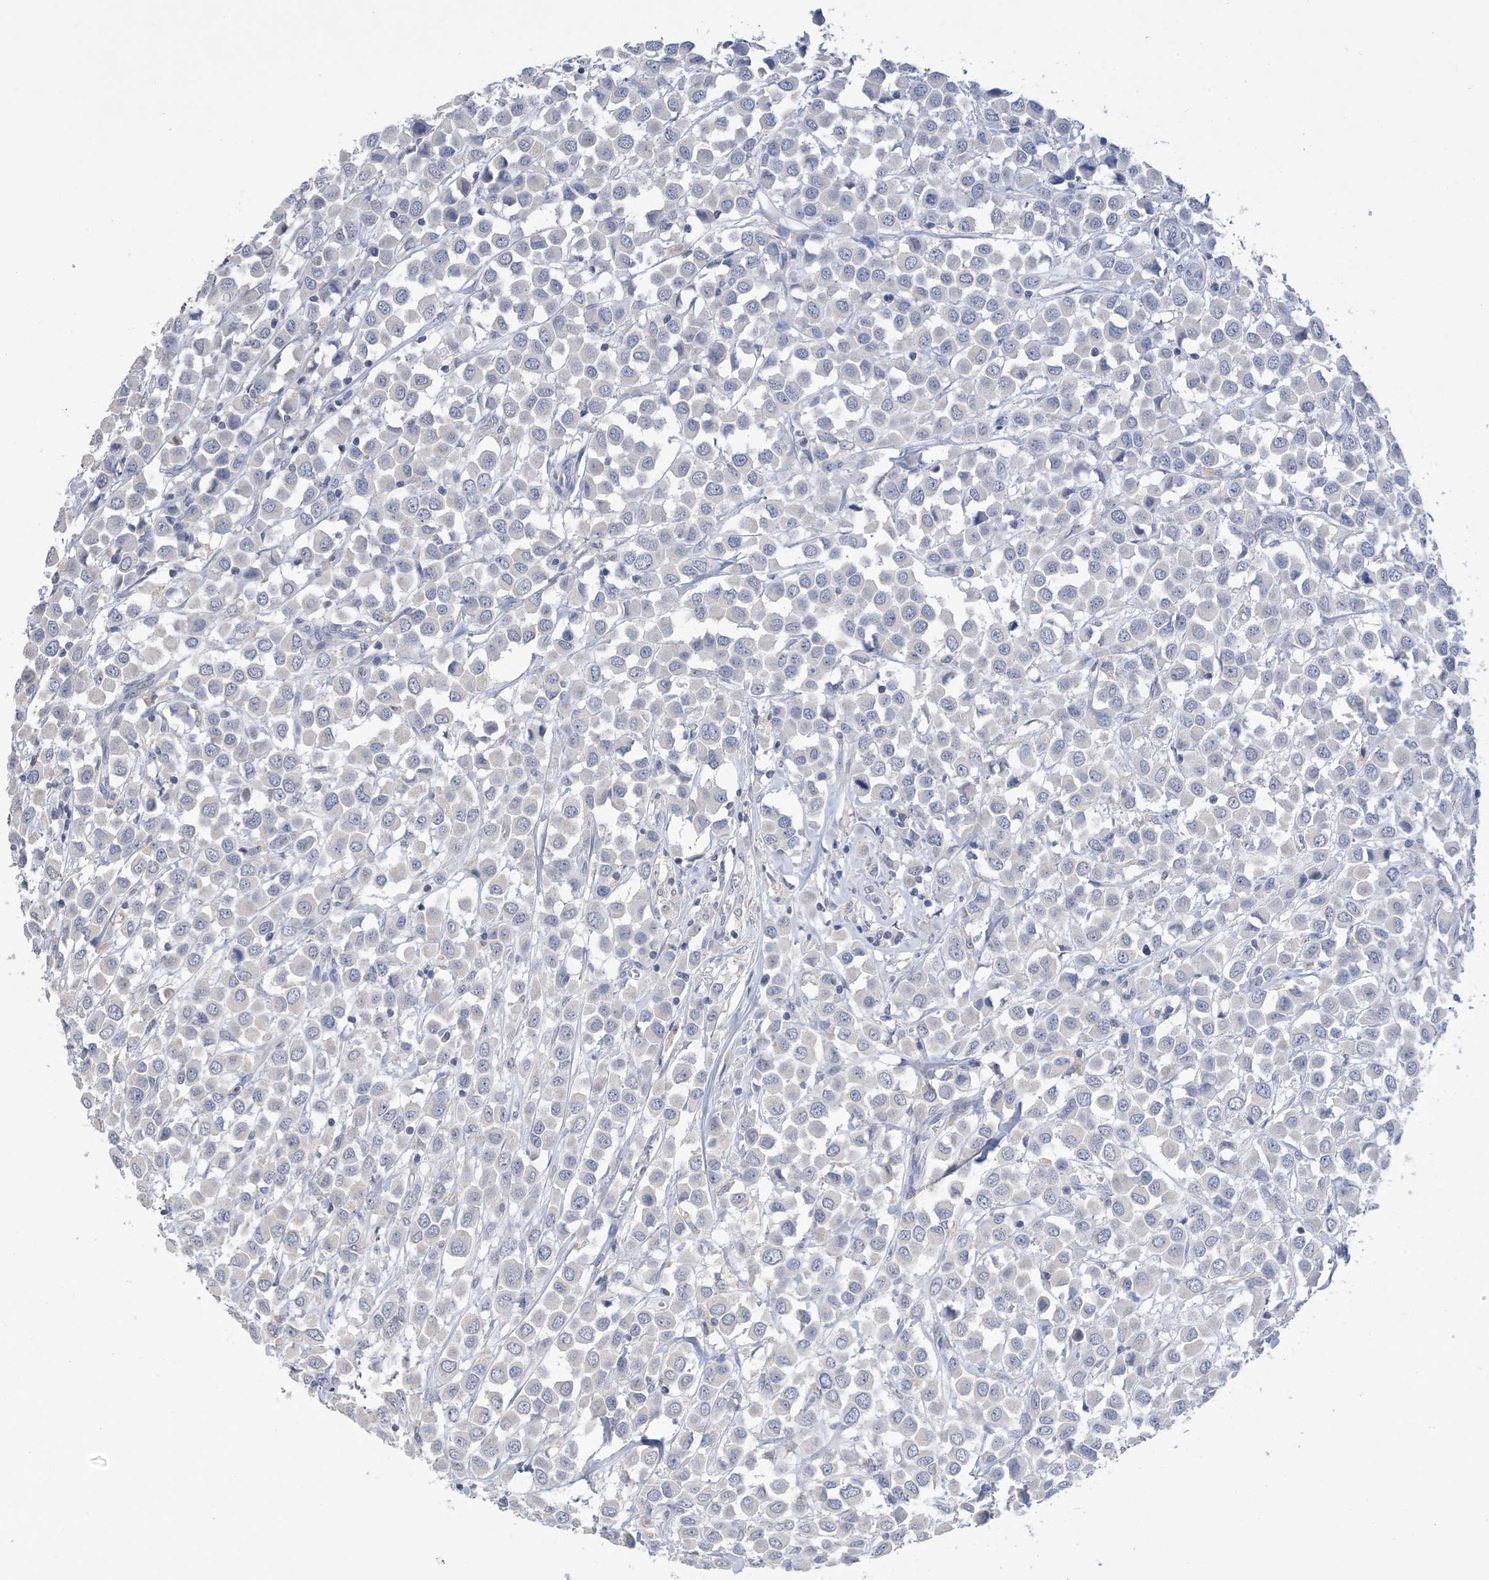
{"staining": {"intensity": "negative", "quantity": "none", "location": "none"}, "tissue": "breast cancer", "cell_type": "Tumor cells", "image_type": "cancer", "snomed": [{"axis": "morphology", "description": "Duct carcinoma"}, {"axis": "topography", "description": "Breast"}], "caption": "A high-resolution image shows immunohistochemistry staining of invasive ductal carcinoma (breast), which exhibits no significant staining in tumor cells.", "gene": "DSC3", "patient": {"sex": "female", "age": 61}}